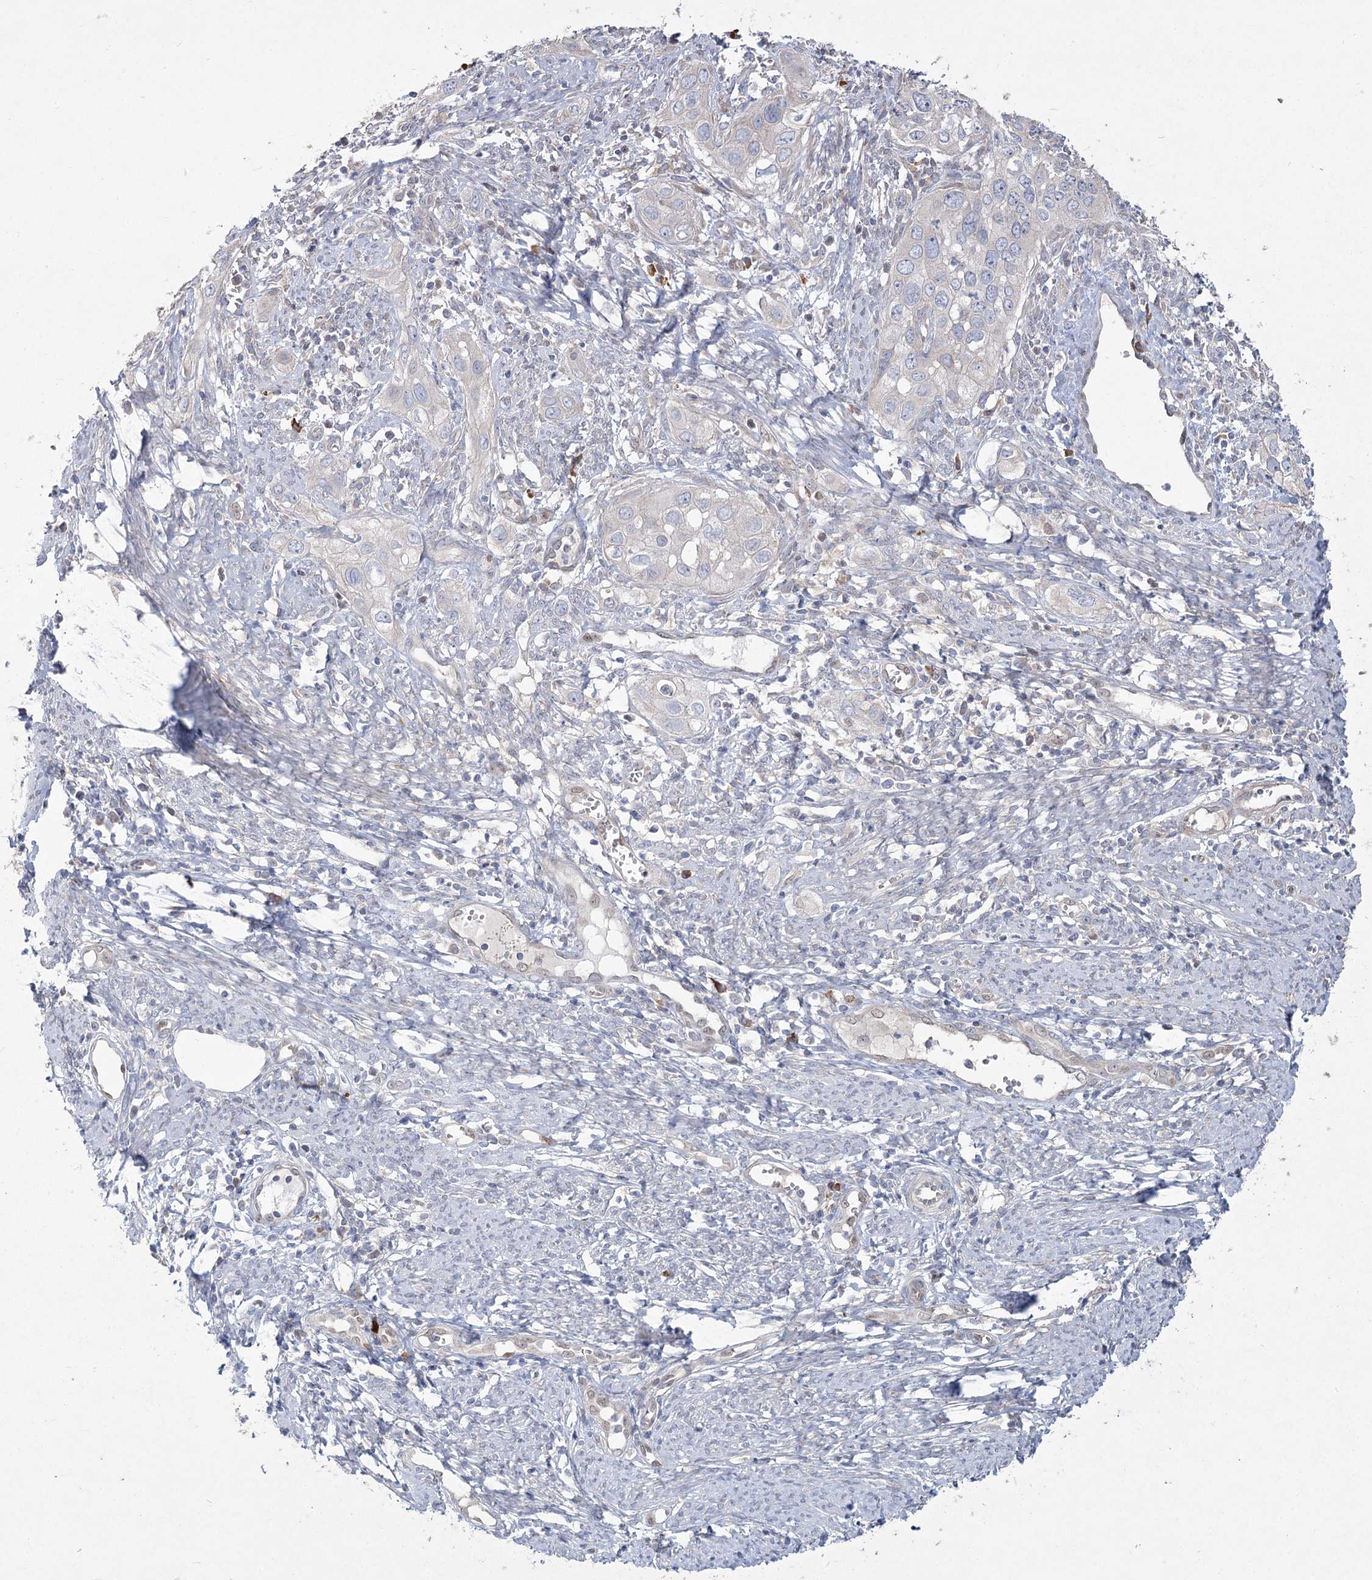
{"staining": {"intensity": "negative", "quantity": "none", "location": "none"}, "tissue": "cervical cancer", "cell_type": "Tumor cells", "image_type": "cancer", "snomed": [{"axis": "morphology", "description": "Squamous cell carcinoma, NOS"}, {"axis": "topography", "description": "Cervix"}], "caption": "Immunohistochemistry (IHC) of squamous cell carcinoma (cervical) demonstrates no positivity in tumor cells. (DAB immunohistochemistry (IHC) visualized using brightfield microscopy, high magnification).", "gene": "CAMTA1", "patient": {"sex": "female", "age": 34}}